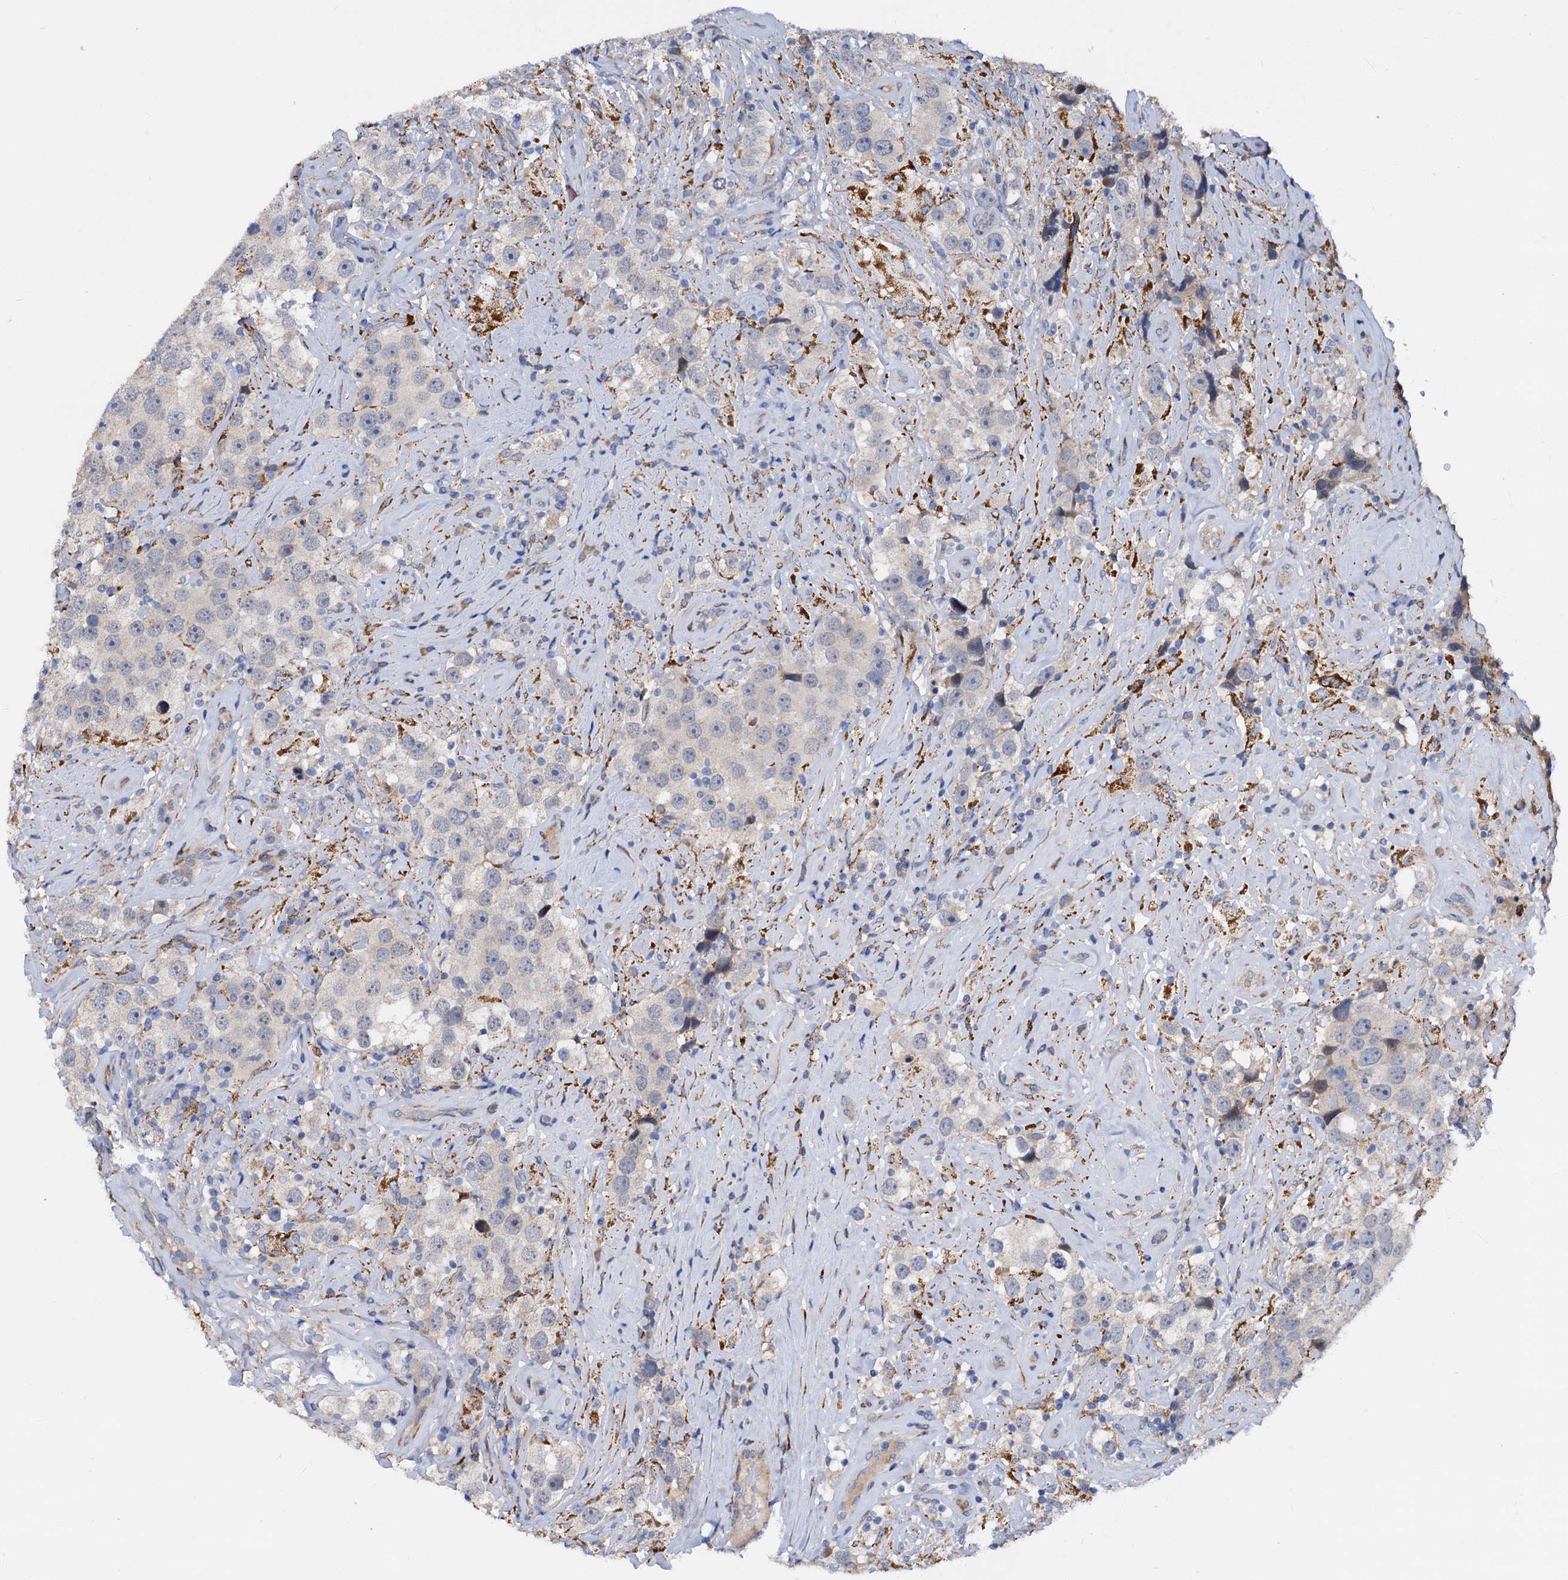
{"staining": {"intensity": "negative", "quantity": "none", "location": "none"}, "tissue": "testis cancer", "cell_type": "Tumor cells", "image_type": "cancer", "snomed": [{"axis": "morphology", "description": "Seminoma, NOS"}, {"axis": "topography", "description": "Testis"}], "caption": "Tumor cells show no significant staining in testis cancer (seminoma).", "gene": "RASSF9", "patient": {"sex": "male", "age": 49}}